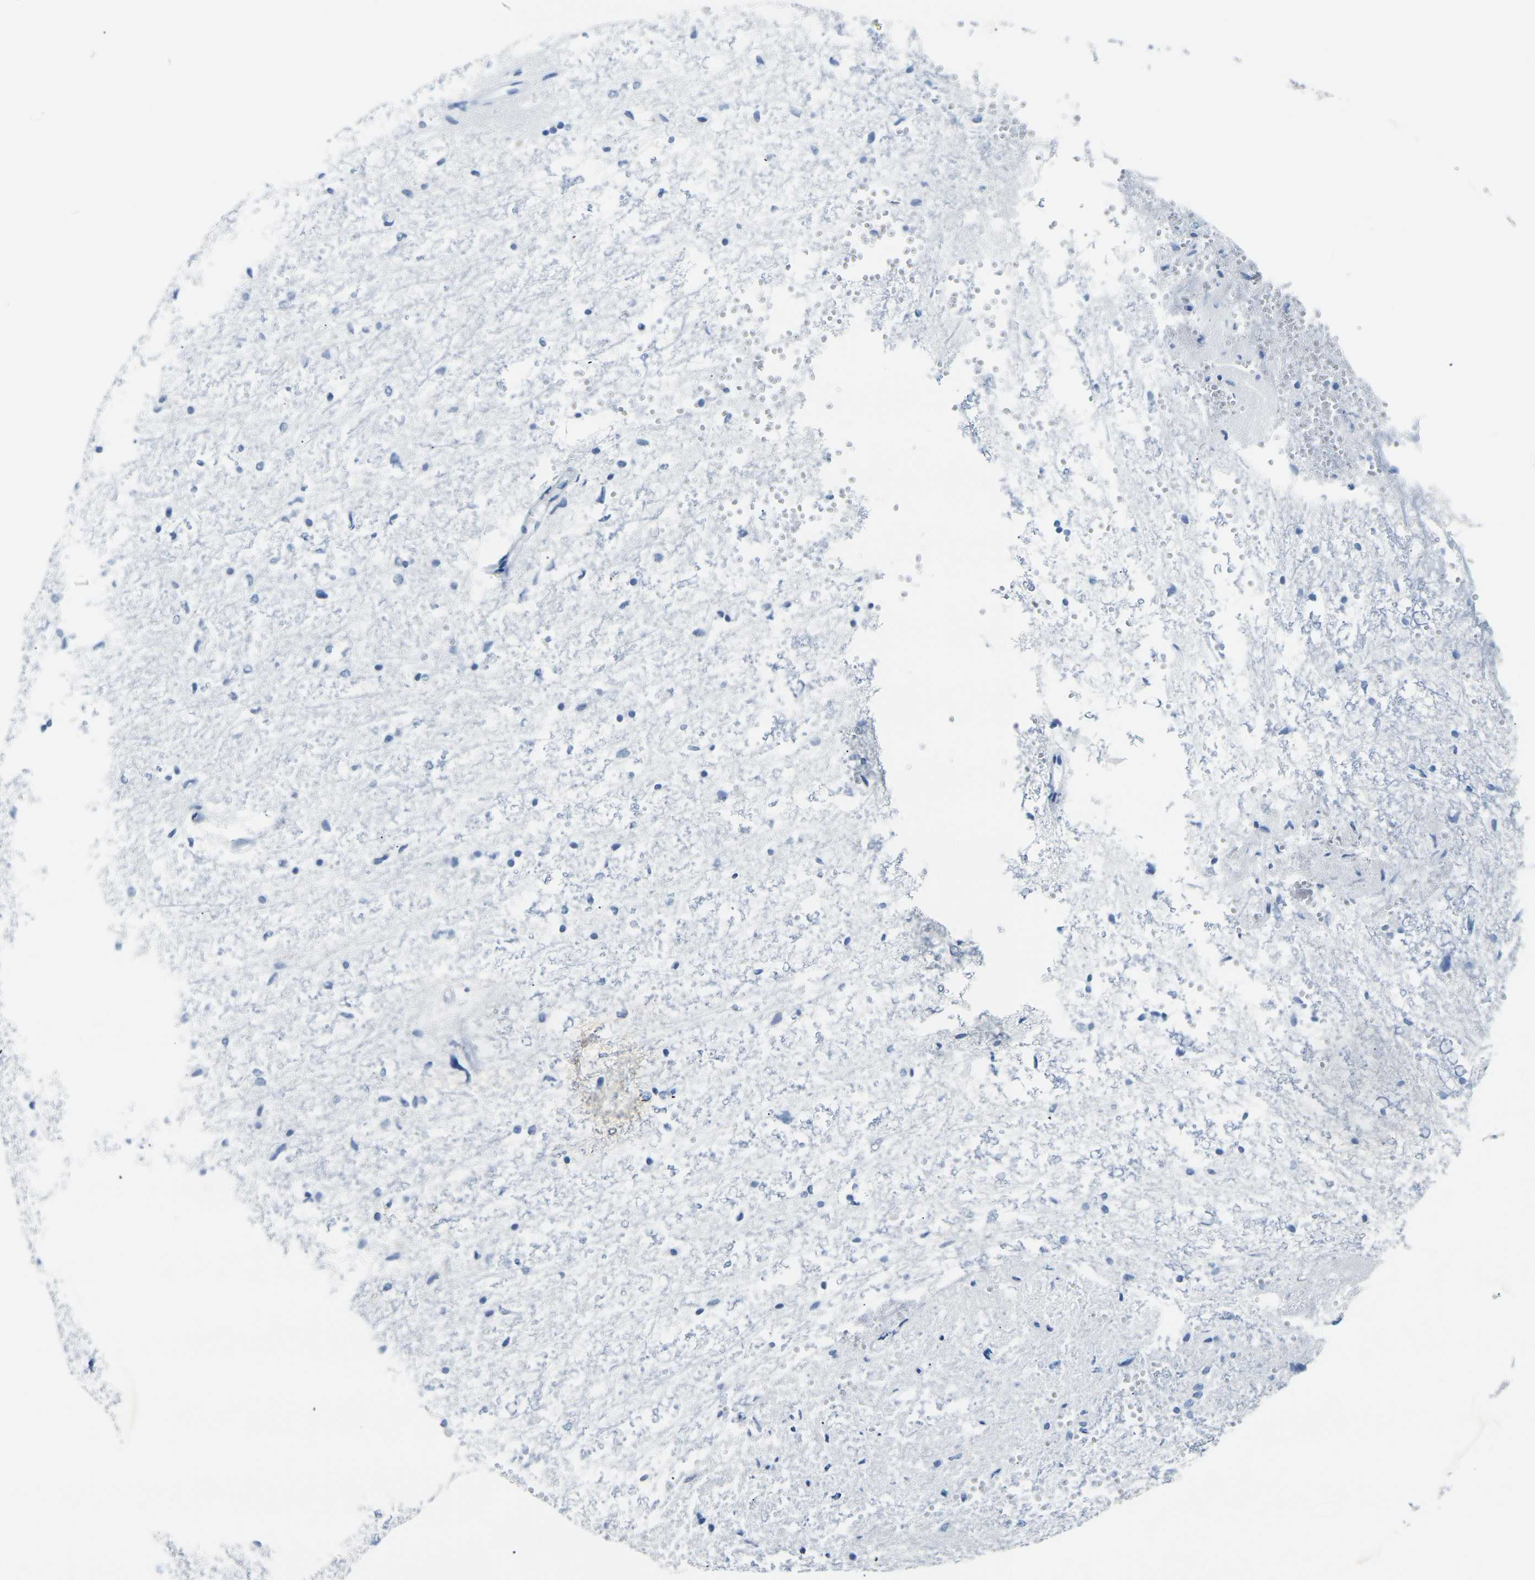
{"staining": {"intensity": "negative", "quantity": "none", "location": "none"}, "tissue": "glioma", "cell_type": "Tumor cells", "image_type": "cancer", "snomed": [{"axis": "morphology", "description": "Glioma, malignant, High grade"}, {"axis": "topography", "description": "Brain"}], "caption": "IHC image of neoplastic tissue: glioma stained with DAB (3,3'-diaminobenzidine) reveals no significant protein staining in tumor cells. Nuclei are stained in blue.", "gene": "CLDN7", "patient": {"sex": "female", "age": 59}}